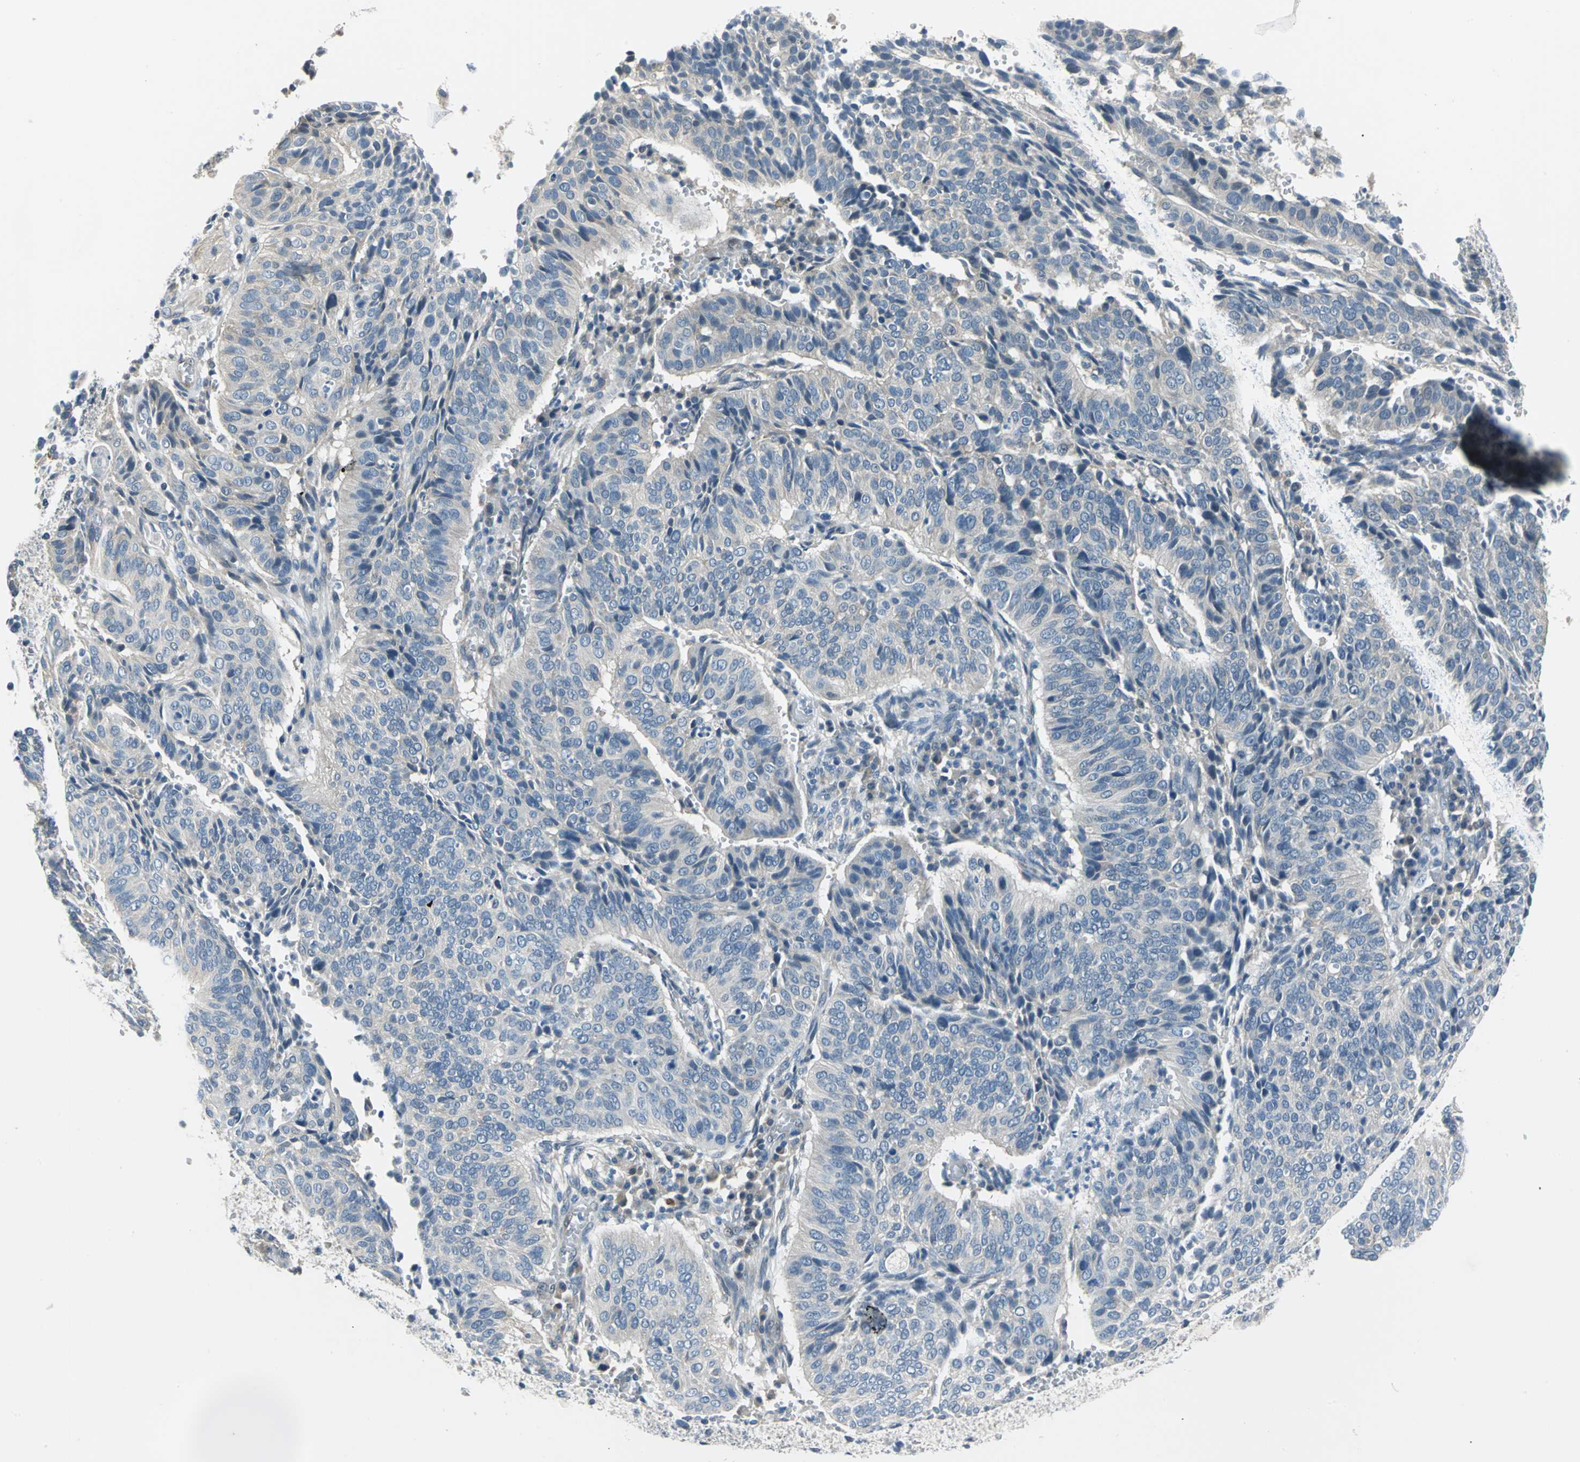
{"staining": {"intensity": "negative", "quantity": "none", "location": "none"}, "tissue": "cervical cancer", "cell_type": "Tumor cells", "image_type": "cancer", "snomed": [{"axis": "morphology", "description": "Squamous cell carcinoma, NOS"}, {"axis": "topography", "description": "Cervix"}], "caption": "Protein analysis of cervical cancer shows no significant expression in tumor cells.", "gene": "ZNF415", "patient": {"sex": "female", "age": 39}}